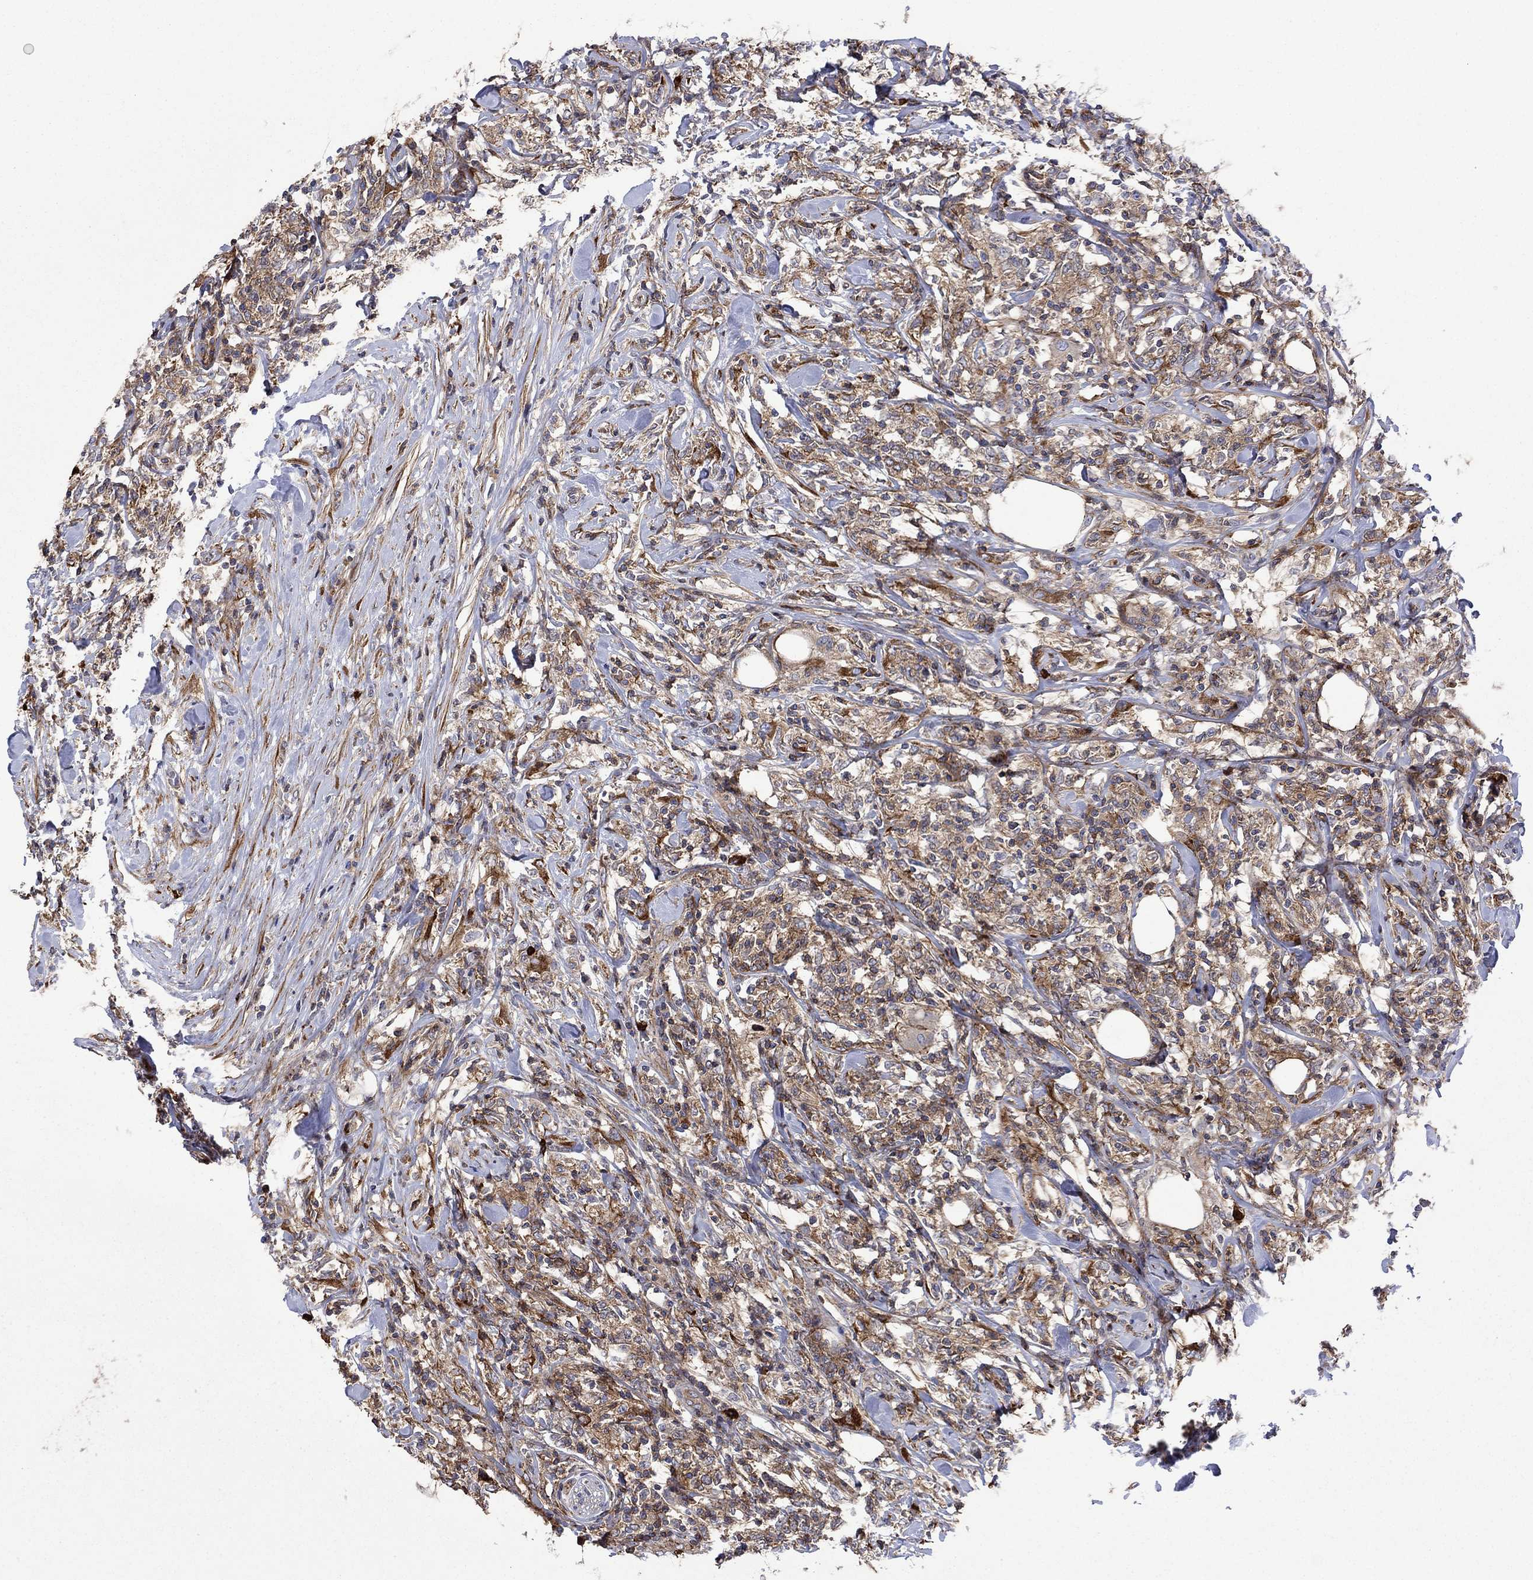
{"staining": {"intensity": "moderate", "quantity": "25%-75%", "location": "cytoplasmic/membranous"}, "tissue": "lymphoma", "cell_type": "Tumor cells", "image_type": "cancer", "snomed": [{"axis": "morphology", "description": "Malignant lymphoma, non-Hodgkin's type, High grade"}, {"axis": "topography", "description": "Lymph node"}], "caption": "An image of lymphoma stained for a protein exhibits moderate cytoplasmic/membranous brown staining in tumor cells.", "gene": "PAG1", "patient": {"sex": "female", "age": 84}}